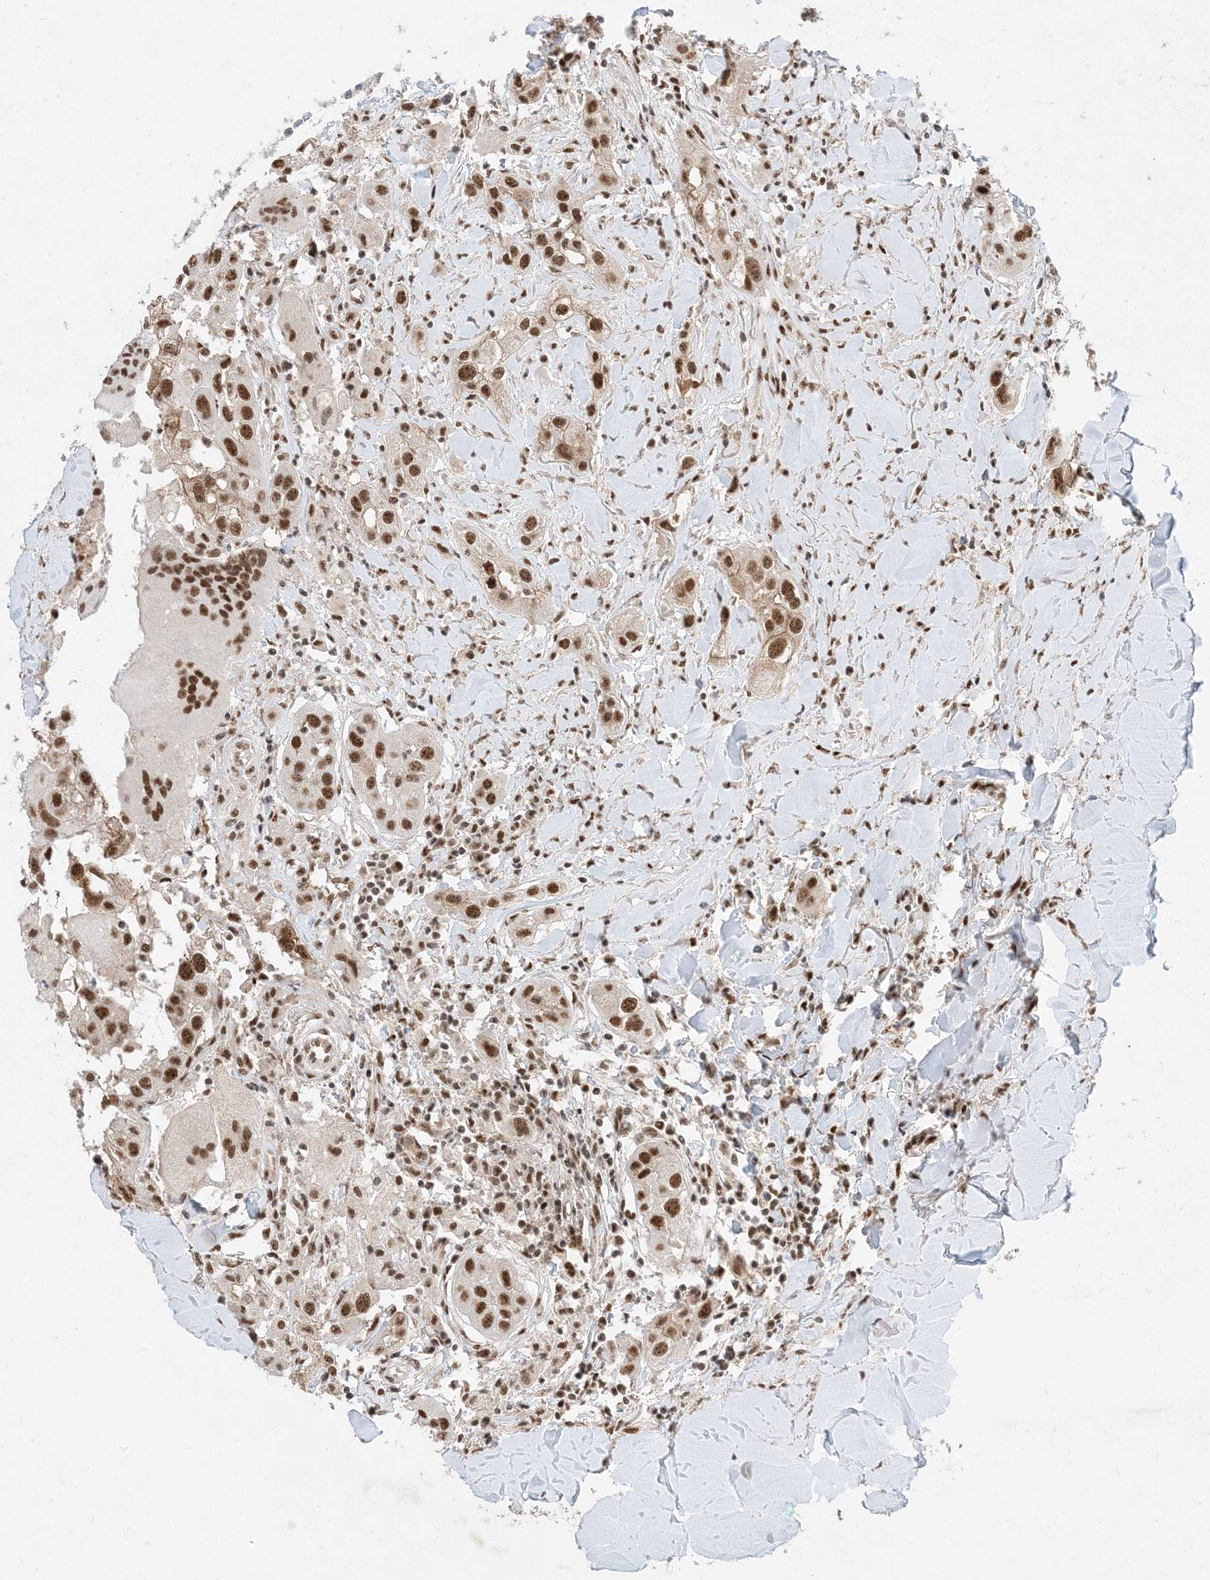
{"staining": {"intensity": "strong", "quantity": ">75%", "location": "cytoplasmic/membranous,nuclear"}, "tissue": "head and neck cancer", "cell_type": "Tumor cells", "image_type": "cancer", "snomed": [{"axis": "morphology", "description": "Normal tissue, NOS"}, {"axis": "morphology", "description": "Squamous cell carcinoma, NOS"}, {"axis": "topography", "description": "Skeletal muscle"}, {"axis": "topography", "description": "Head-Neck"}], "caption": "Human head and neck cancer (squamous cell carcinoma) stained with a brown dye demonstrates strong cytoplasmic/membranous and nuclear positive expression in approximately >75% of tumor cells.", "gene": "SF3A3", "patient": {"sex": "male", "age": 51}}